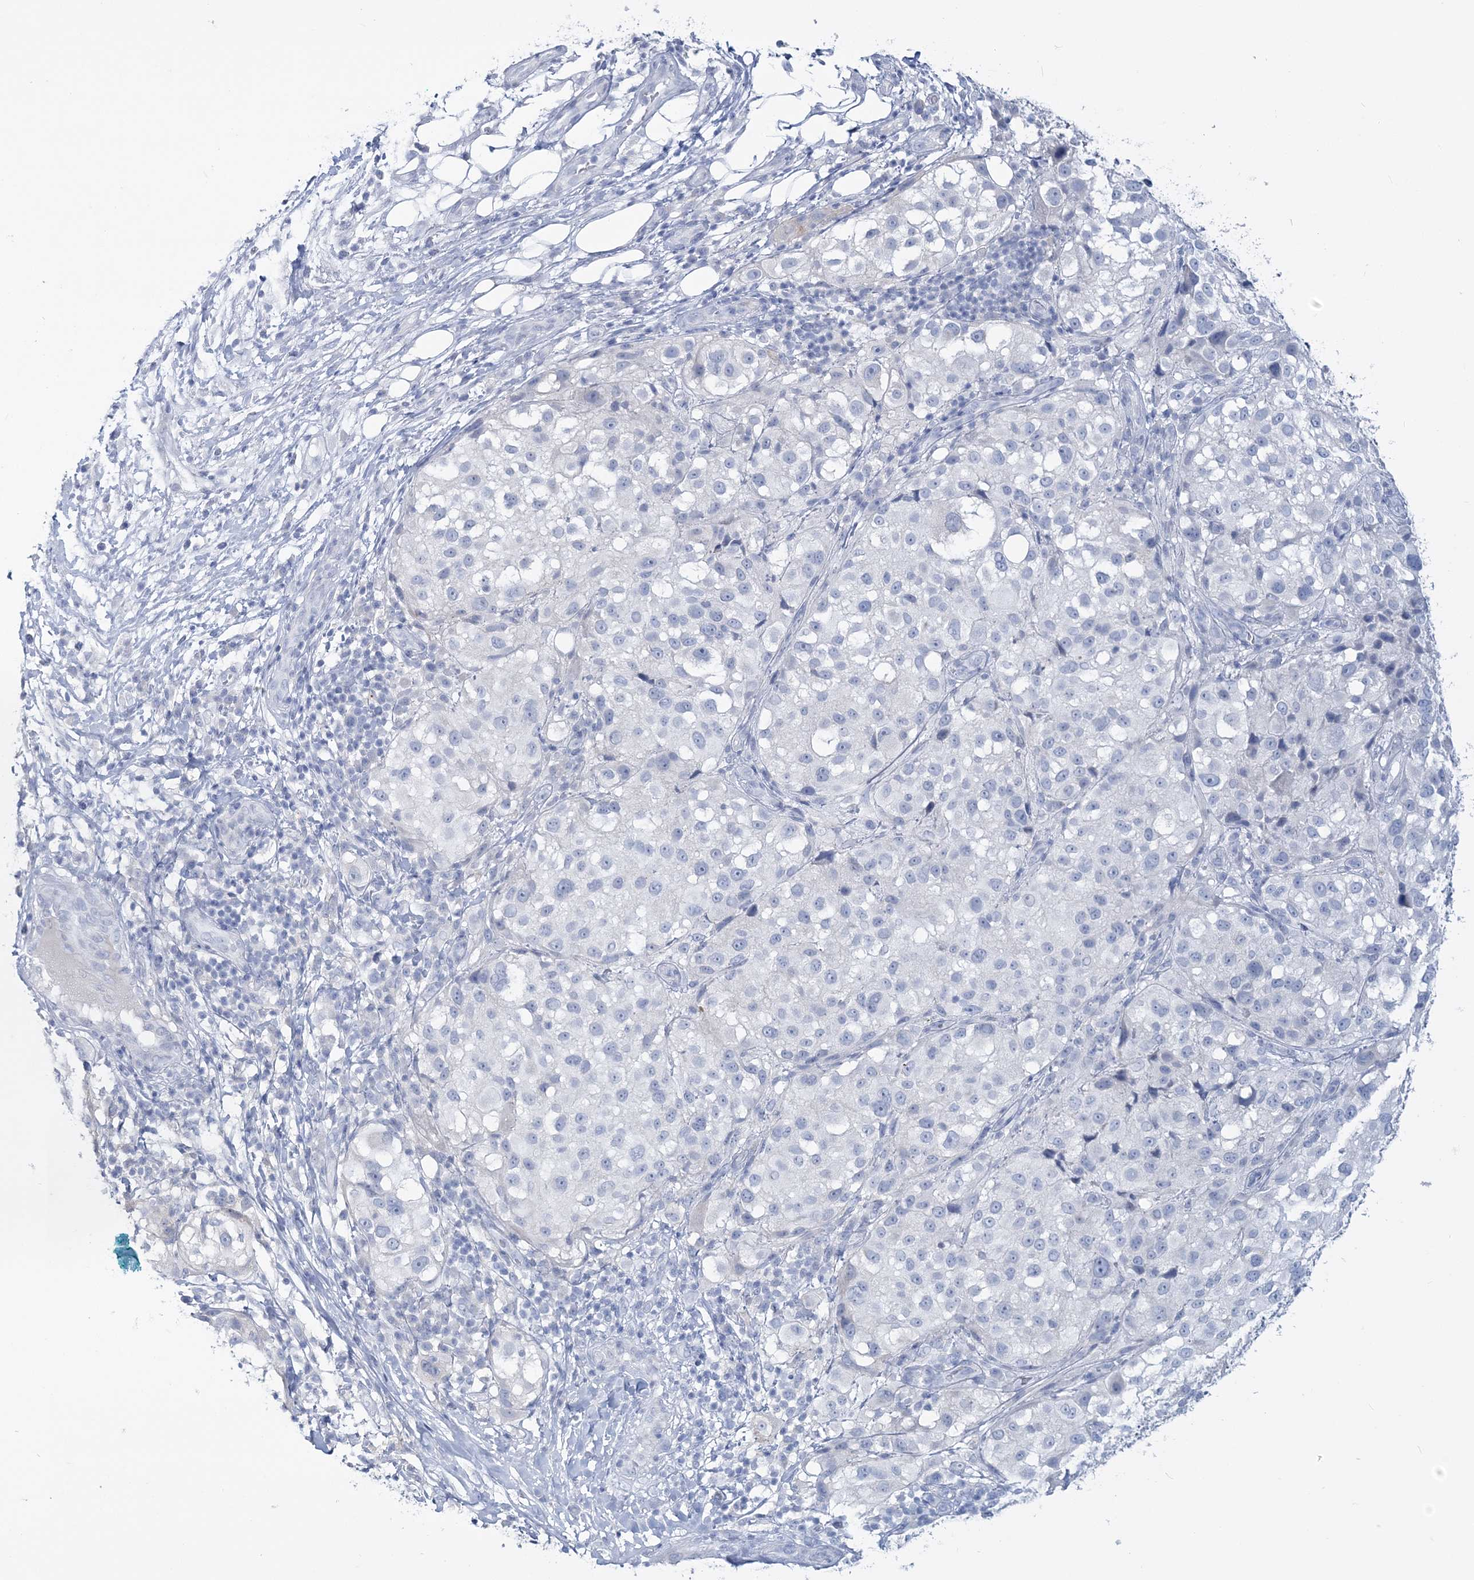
{"staining": {"intensity": "negative", "quantity": "none", "location": "none"}, "tissue": "melanoma", "cell_type": "Tumor cells", "image_type": "cancer", "snomed": [{"axis": "morphology", "description": "Necrosis, NOS"}, {"axis": "morphology", "description": "Malignant melanoma, NOS"}, {"axis": "topography", "description": "Skin"}], "caption": "Tumor cells are negative for protein expression in human malignant melanoma.", "gene": "CYP3A4", "patient": {"sex": "female", "age": 87}}